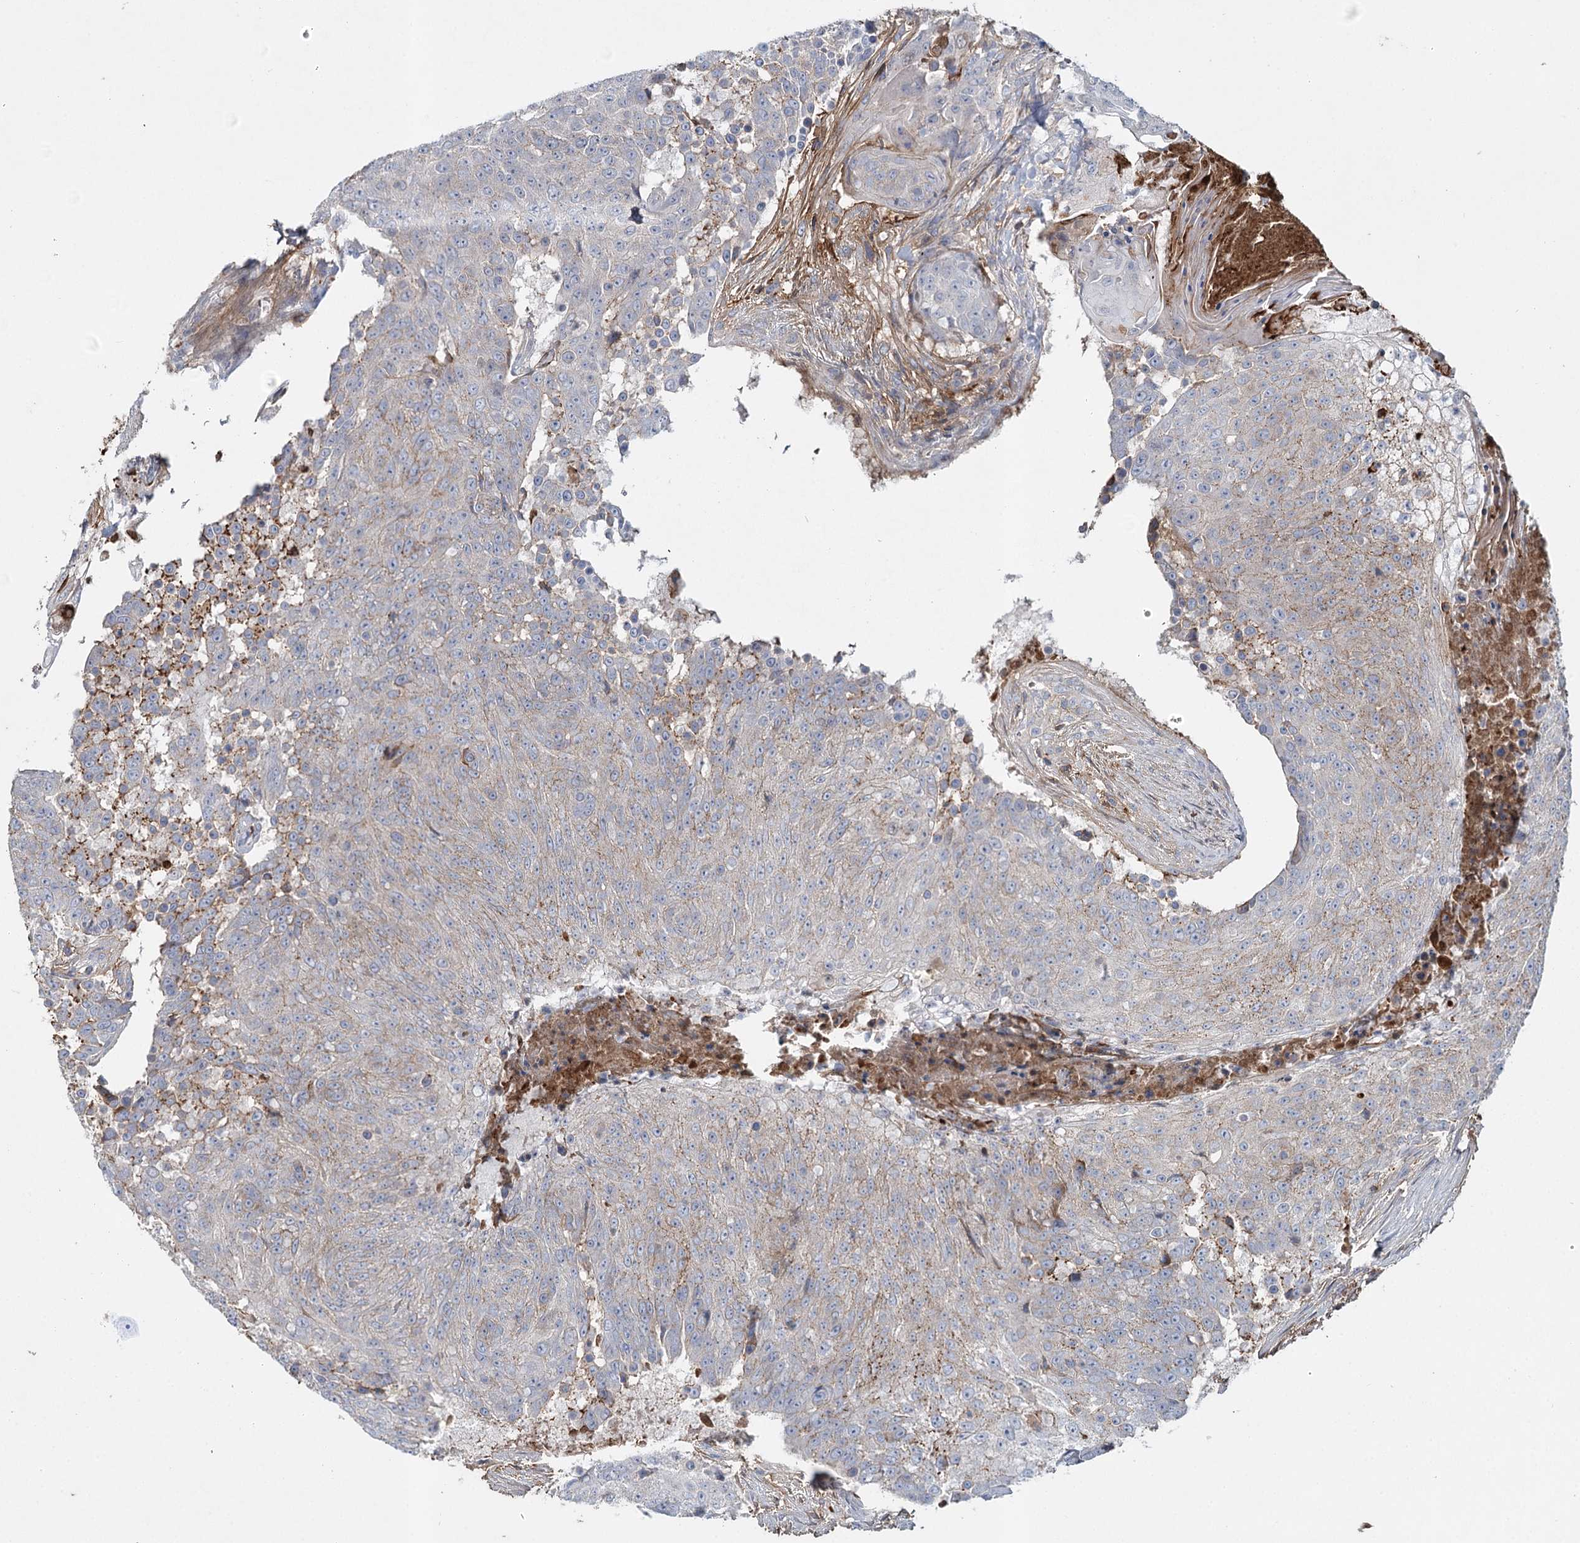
{"staining": {"intensity": "weak", "quantity": "<25%", "location": "cytoplasmic/membranous"}, "tissue": "urothelial cancer", "cell_type": "Tumor cells", "image_type": "cancer", "snomed": [{"axis": "morphology", "description": "Urothelial carcinoma, High grade"}, {"axis": "topography", "description": "Urinary bladder"}], "caption": "Immunohistochemistry micrograph of neoplastic tissue: human urothelial cancer stained with DAB exhibits no significant protein expression in tumor cells. (Brightfield microscopy of DAB immunohistochemistry at high magnification).", "gene": "ALKBH8", "patient": {"sex": "female", "age": 63}}